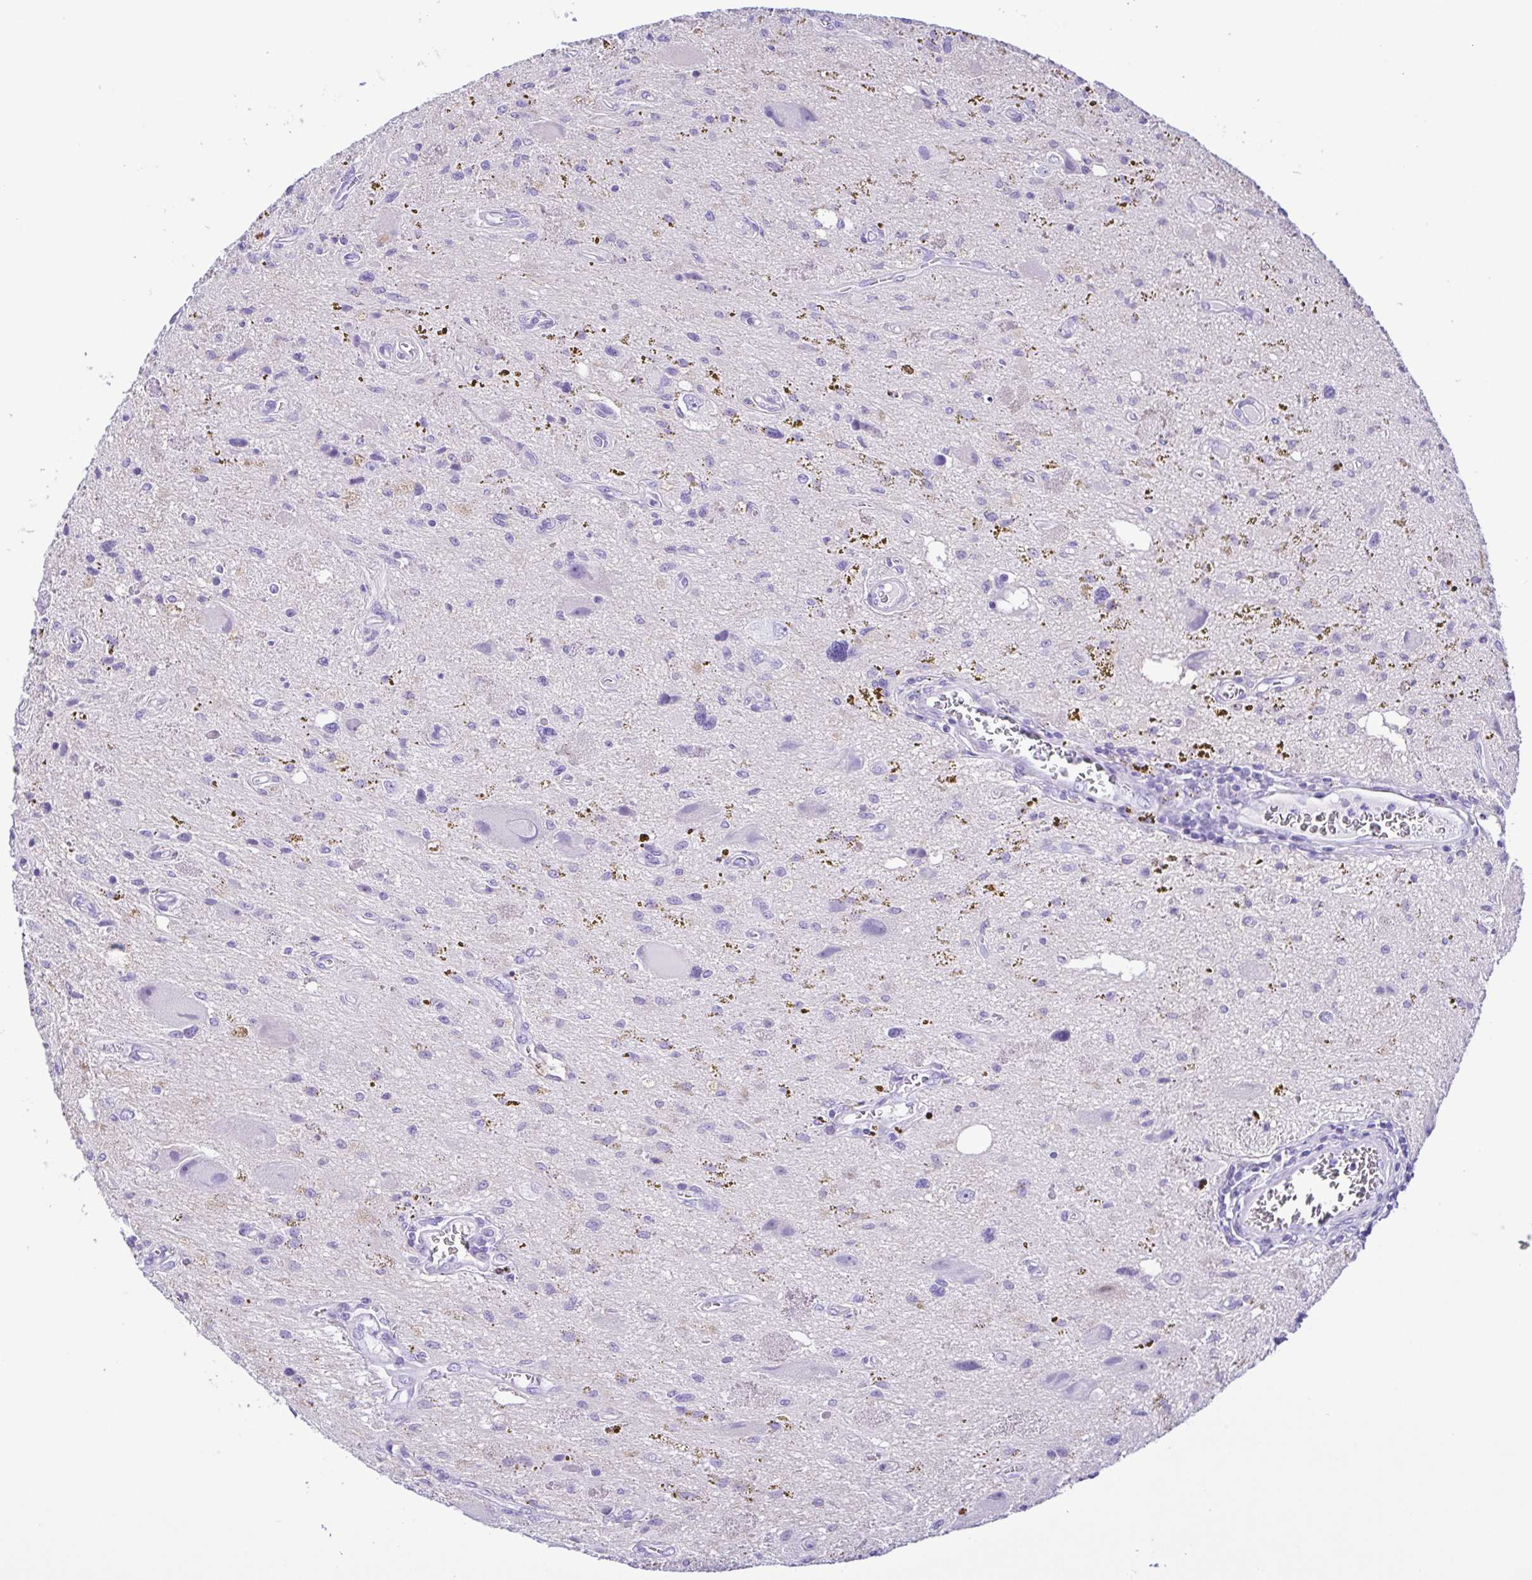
{"staining": {"intensity": "negative", "quantity": "none", "location": "none"}, "tissue": "glioma", "cell_type": "Tumor cells", "image_type": "cancer", "snomed": [{"axis": "morphology", "description": "Glioma, malignant, Low grade"}, {"axis": "topography", "description": "Cerebellum"}], "caption": "Histopathology image shows no significant protein positivity in tumor cells of malignant low-grade glioma.", "gene": "PAK3", "patient": {"sex": "female", "age": 14}}